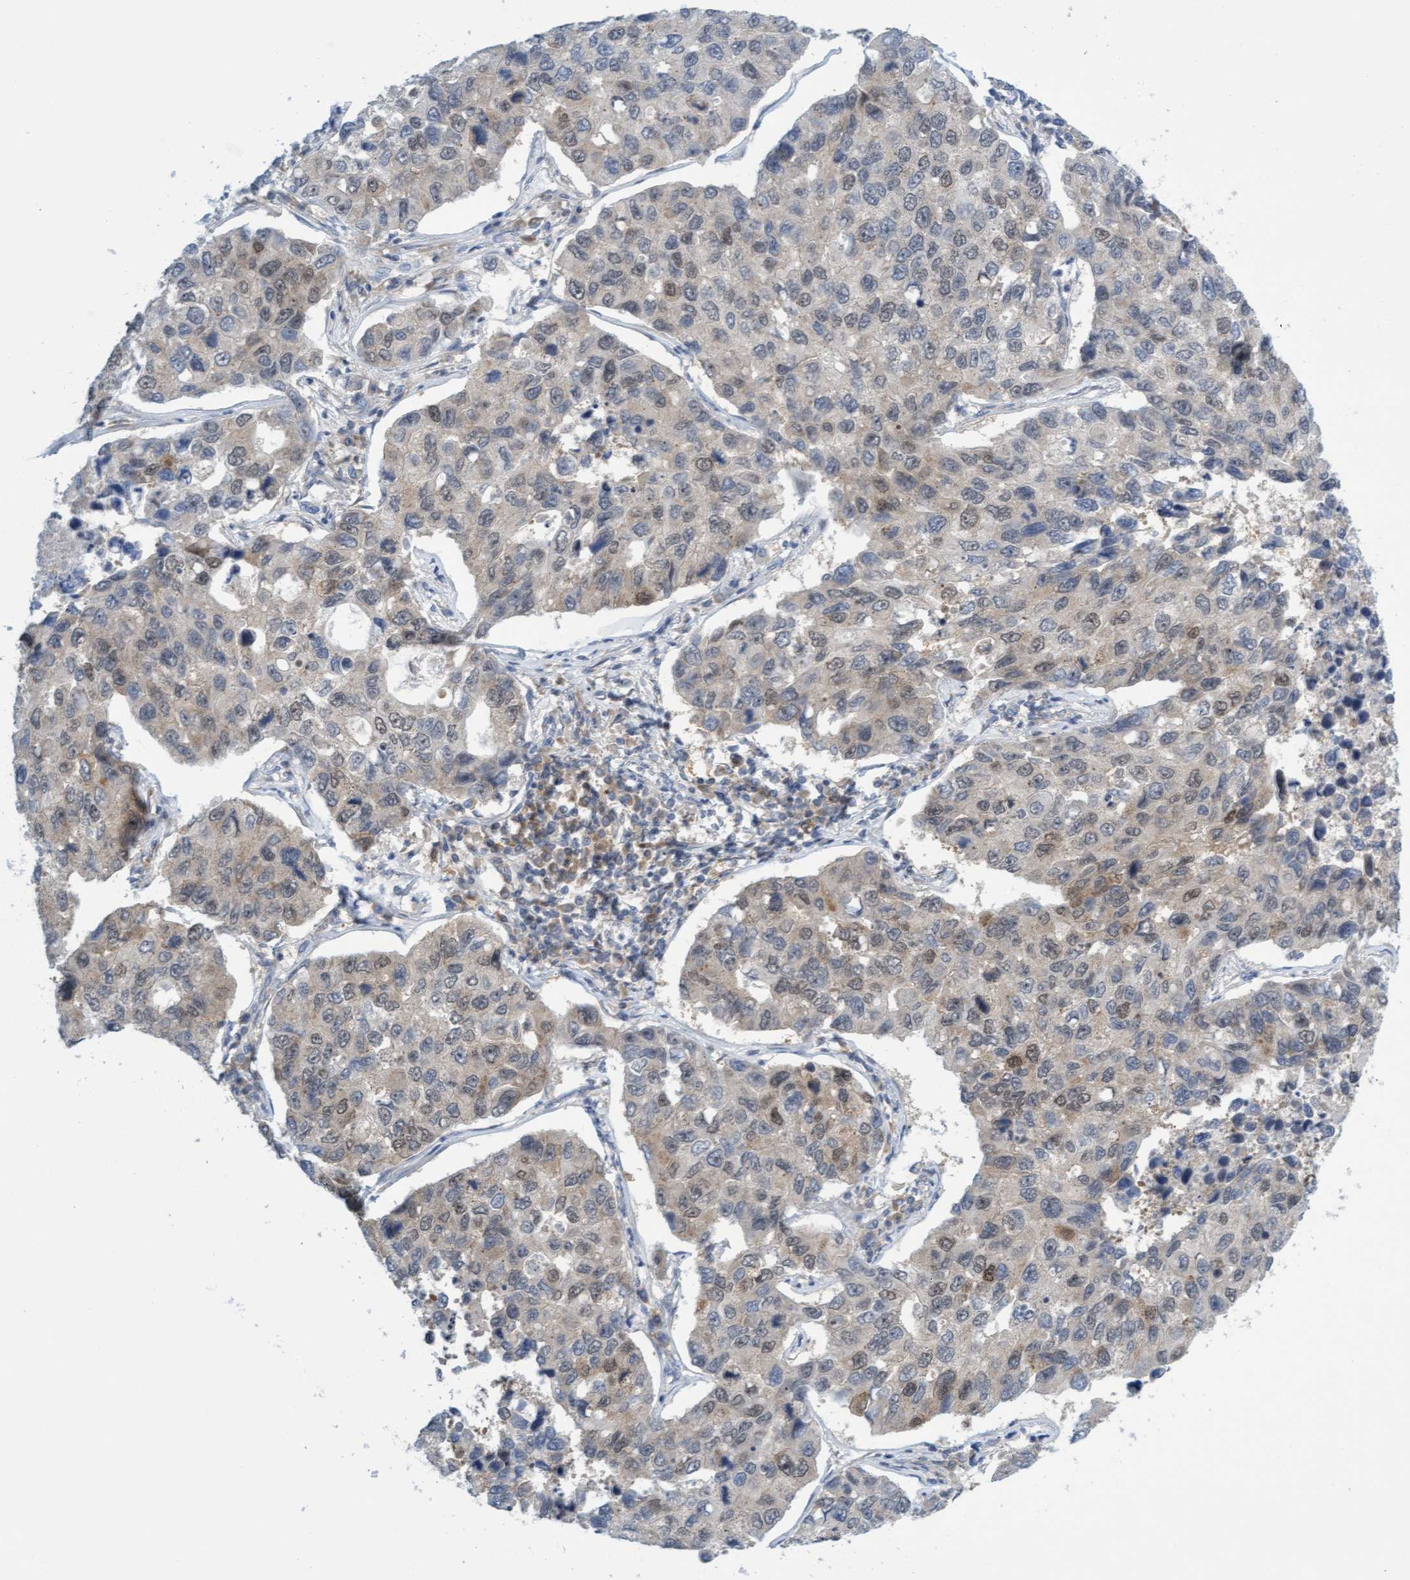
{"staining": {"intensity": "weak", "quantity": "<25%", "location": "cytoplasmic/membranous"}, "tissue": "lung cancer", "cell_type": "Tumor cells", "image_type": "cancer", "snomed": [{"axis": "morphology", "description": "Adenocarcinoma, NOS"}, {"axis": "topography", "description": "Lung"}], "caption": "The IHC micrograph has no significant positivity in tumor cells of adenocarcinoma (lung) tissue.", "gene": "AMZ2", "patient": {"sex": "male", "age": 64}}